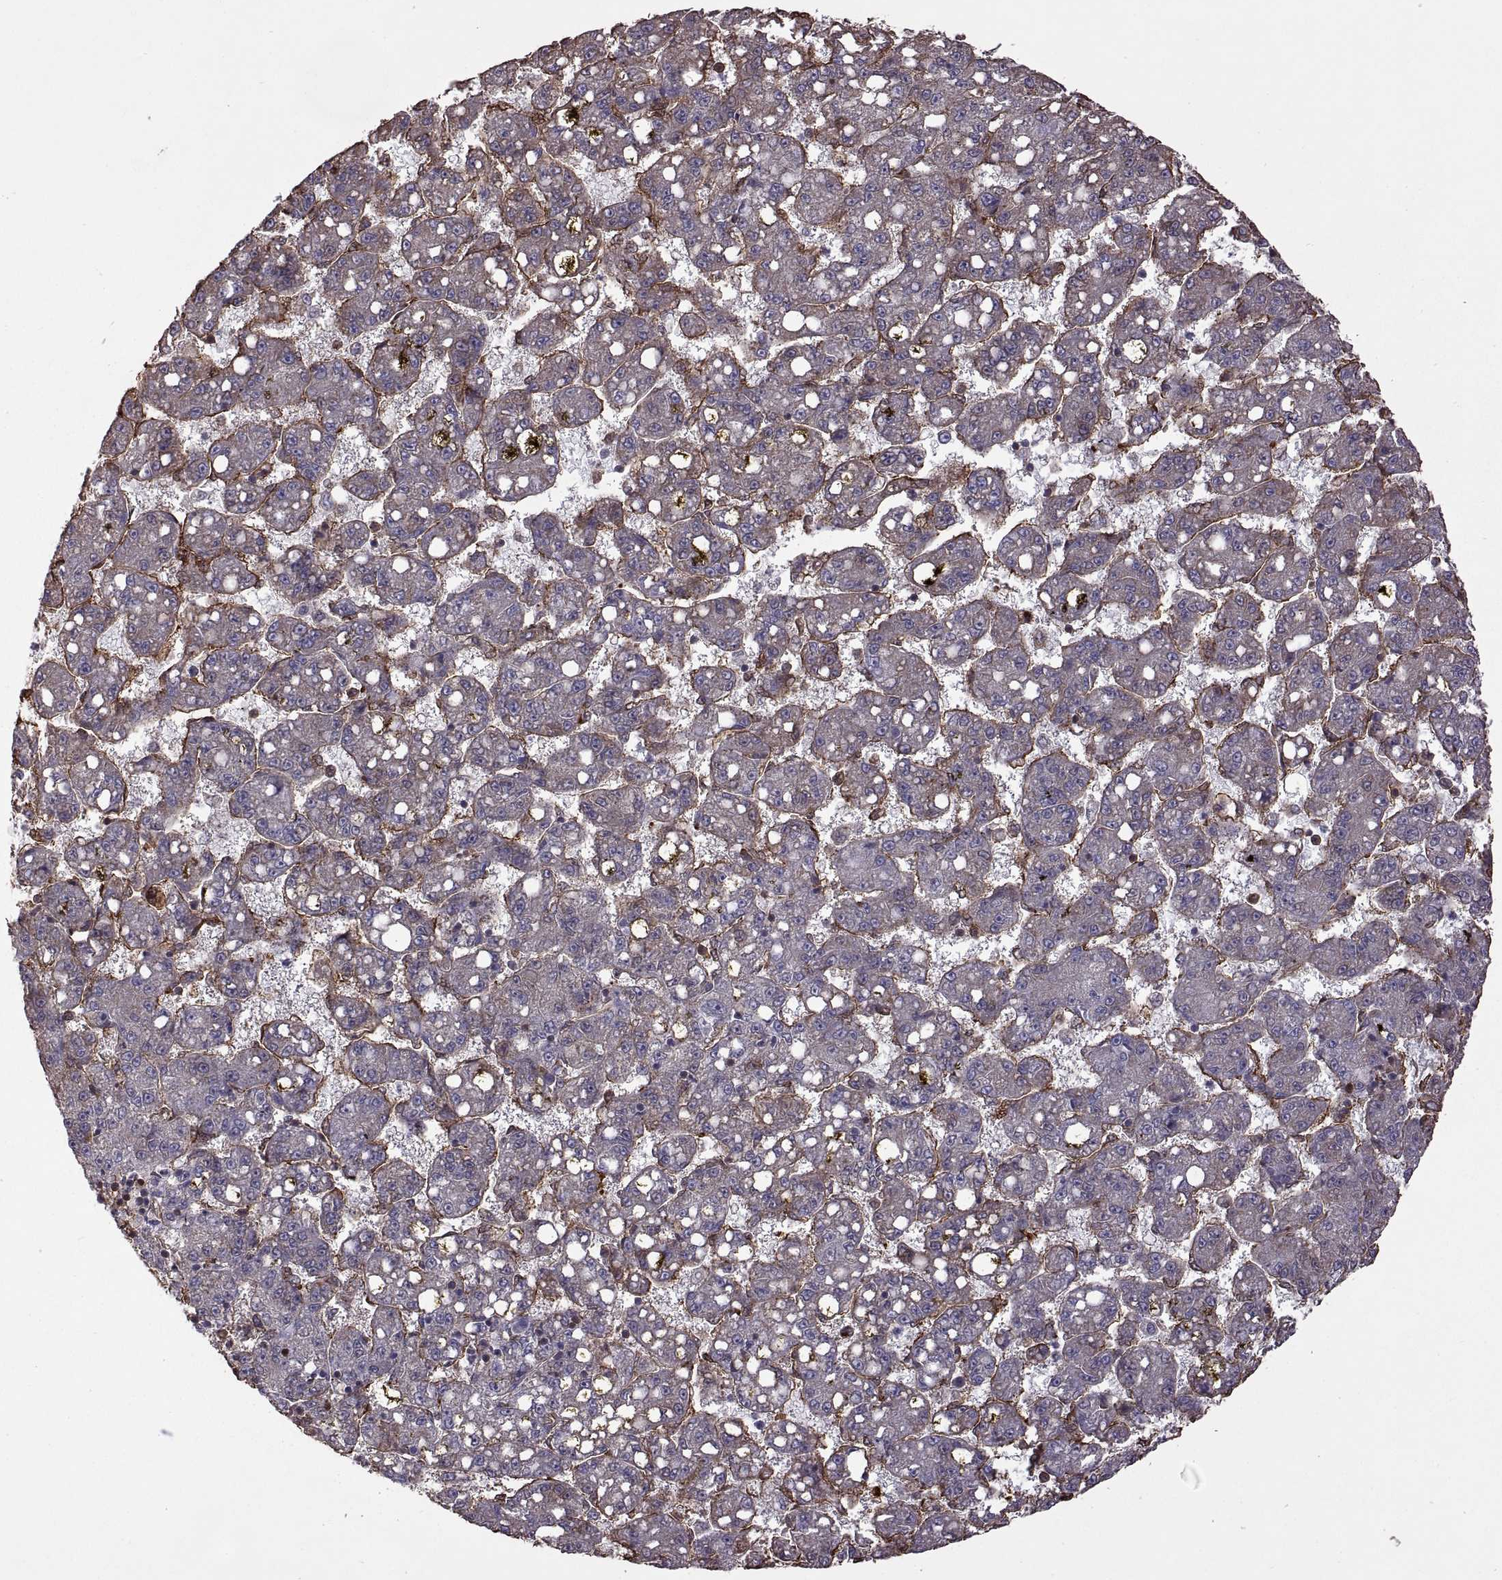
{"staining": {"intensity": "negative", "quantity": "none", "location": "none"}, "tissue": "liver cancer", "cell_type": "Tumor cells", "image_type": "cancer", "snomed": [{"axis": "morphology", "description": "Carcinoma, Hepatocellular, NOS"}, {"axis": "topography", "description": "Liver"}], "caption": "Tumor cells show no significant positivity in hepatocellular carcinoma (liver).", "gene": "S100A10", "patient": {"sex": "female", "age": 65}}